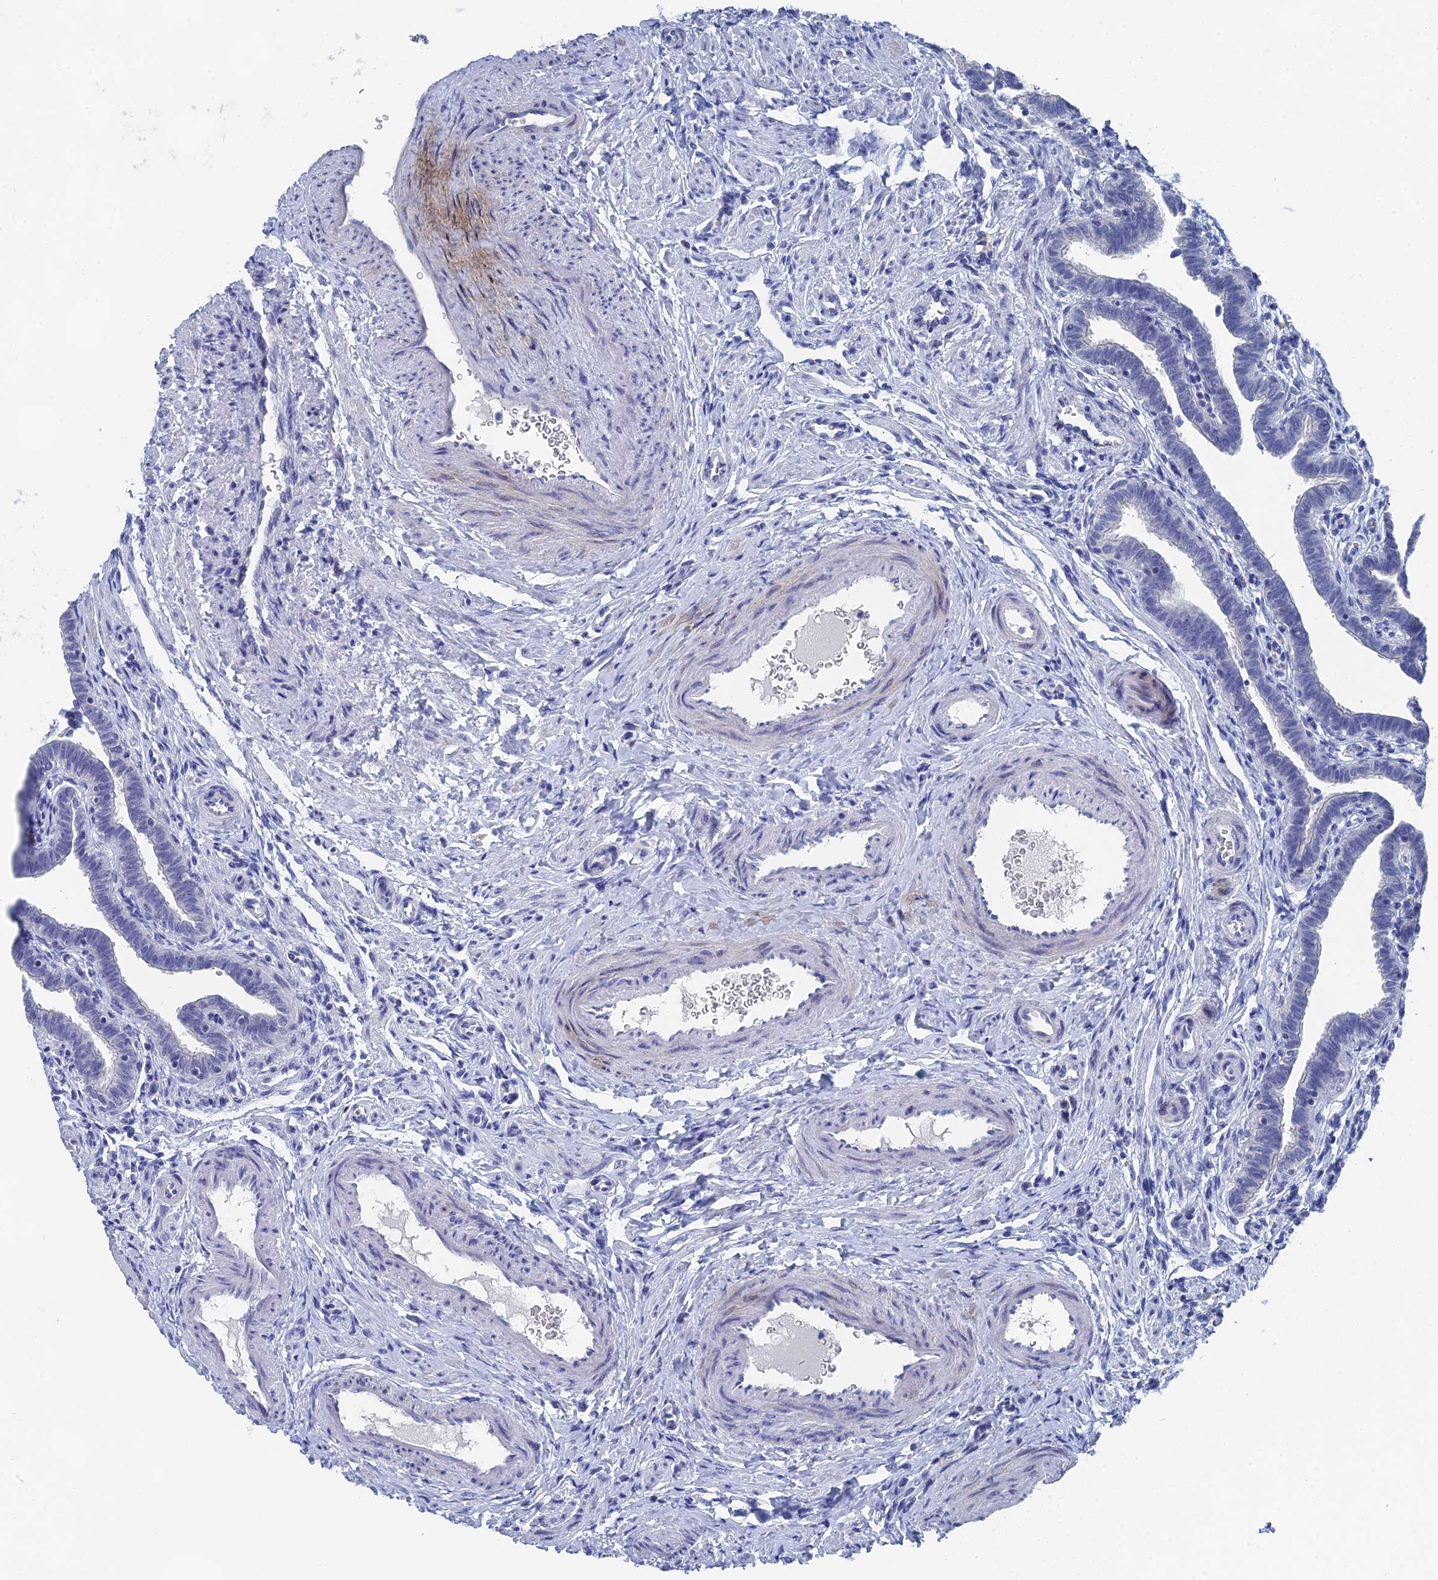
{"staining": {"intensity": "negative", "quantity": "none", "location": "none"}, "tissue": "fallopian tube", "cell_type": "Glandular cells", "image_type": "normal", "snomed": [{"axis": "morphology", "description": "Normal tissue, NOS"}, {"axis": "topography", "description": "Fallopian tube"}], "caption": "Protein analysis of unremarkable fallopian tube shows no significant positivity in glandular cells. (DAB immunohistochemistry visualized using brightfield microscopy, high magnification).", "gene": "GFAP", "patient": {"sex": "female", "age": 36}}